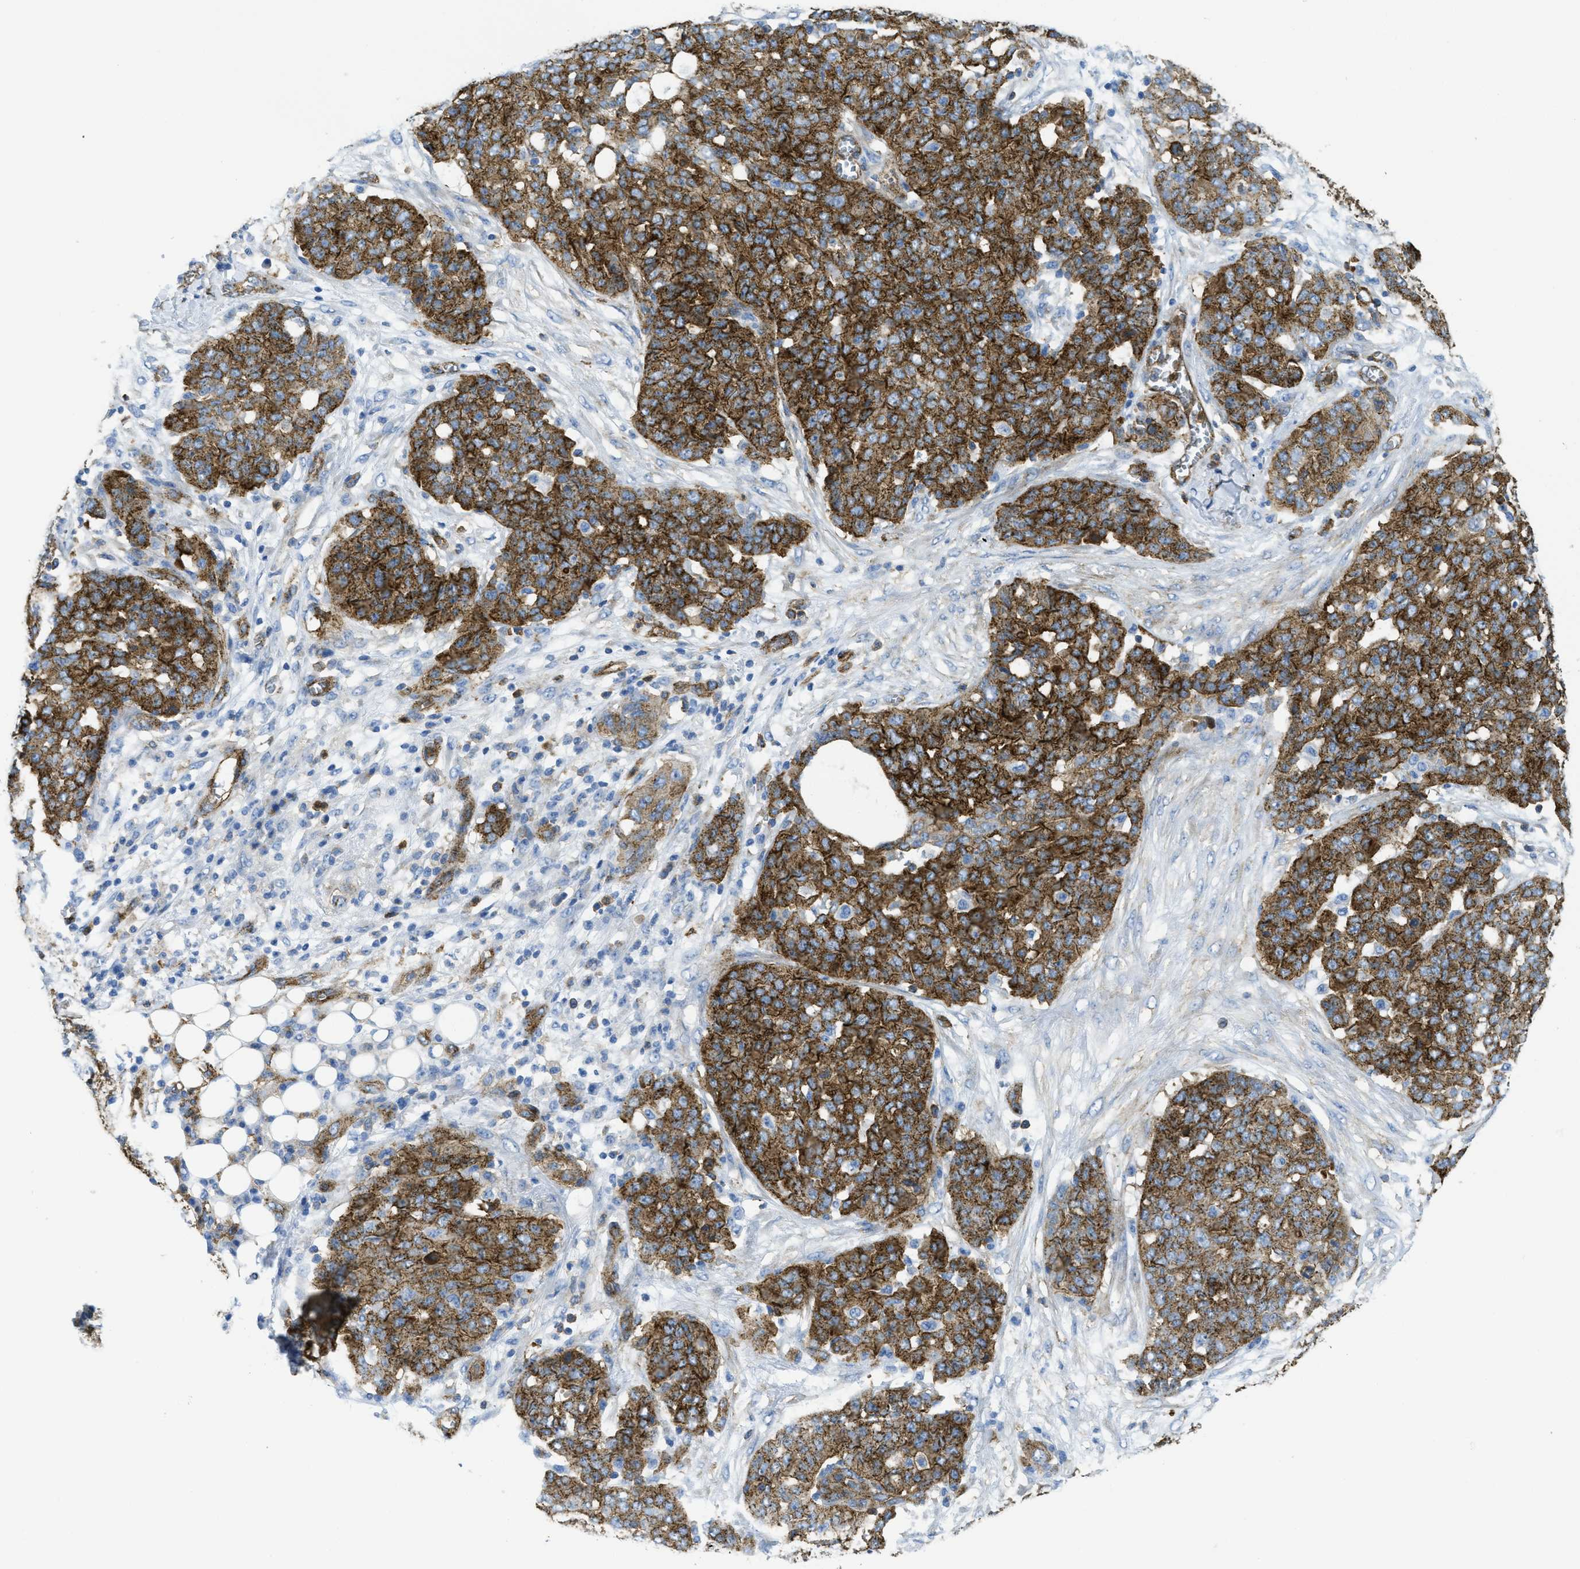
{"staining": {"intensity": "moderate", "quantity": ">75%", "location": "cytoplasmic/membranous"}, "tissue": "ovarian cancer", "cell_type": "Tumor cells", "image_type": "cancer", "snomed": [{"axis": "morphology", "description": "Cystadenocarcinoma, serous, NOS"}, {"axis": "topography", "description": "Soft tissue"}, {"axis": "topography", "description": "Ovary"}], "caption": "Immunohistochemistry (DAB (3,3'-diaminobenzidine)) staining of human serous cystadenocarcinoma (ovarian) reveals moderate cytoplasmic/membranous protein staining in approximately >75% of tumor cells.", "gene": "HIP1", "patient": {"sex": "female", "age": 57}}